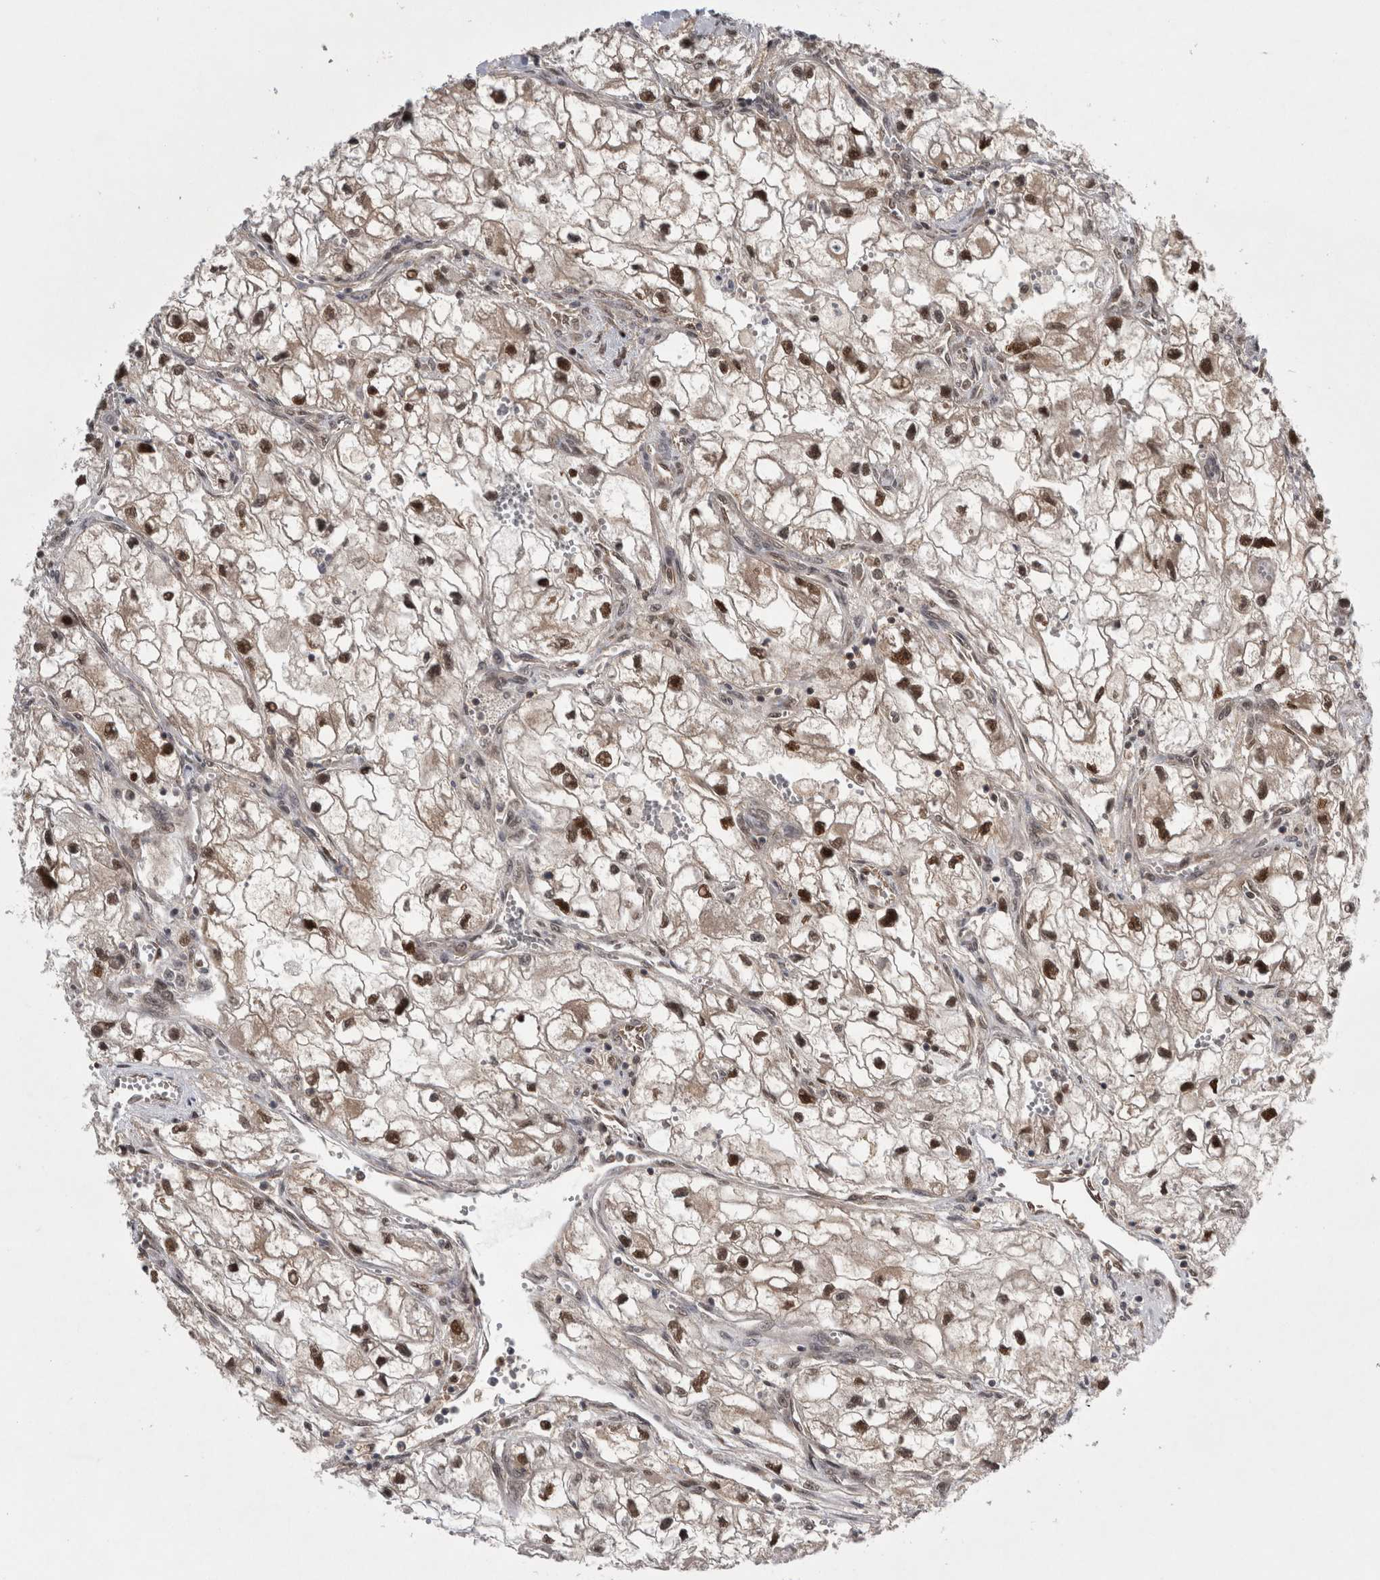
{"staining": {"intensity": "strong", "quantity": ">75%", "location": "nuclear"}, "tissue": "renal cancer", "cell_type": "Tumor cells", "image_type": "cancer", "snomed": [{"axis": "morphology", "description": "Adenocarcinoma, NOS"}, {"axis": "topography", "description": "Kidney"}], "caption": "This image shows IHC staining of human renal adenocarcinoma, with high strong nuclear staining in about >75% of tumor cells.", "gene": "PSMB2", "patient": {"sex": "female", "age": 70}}